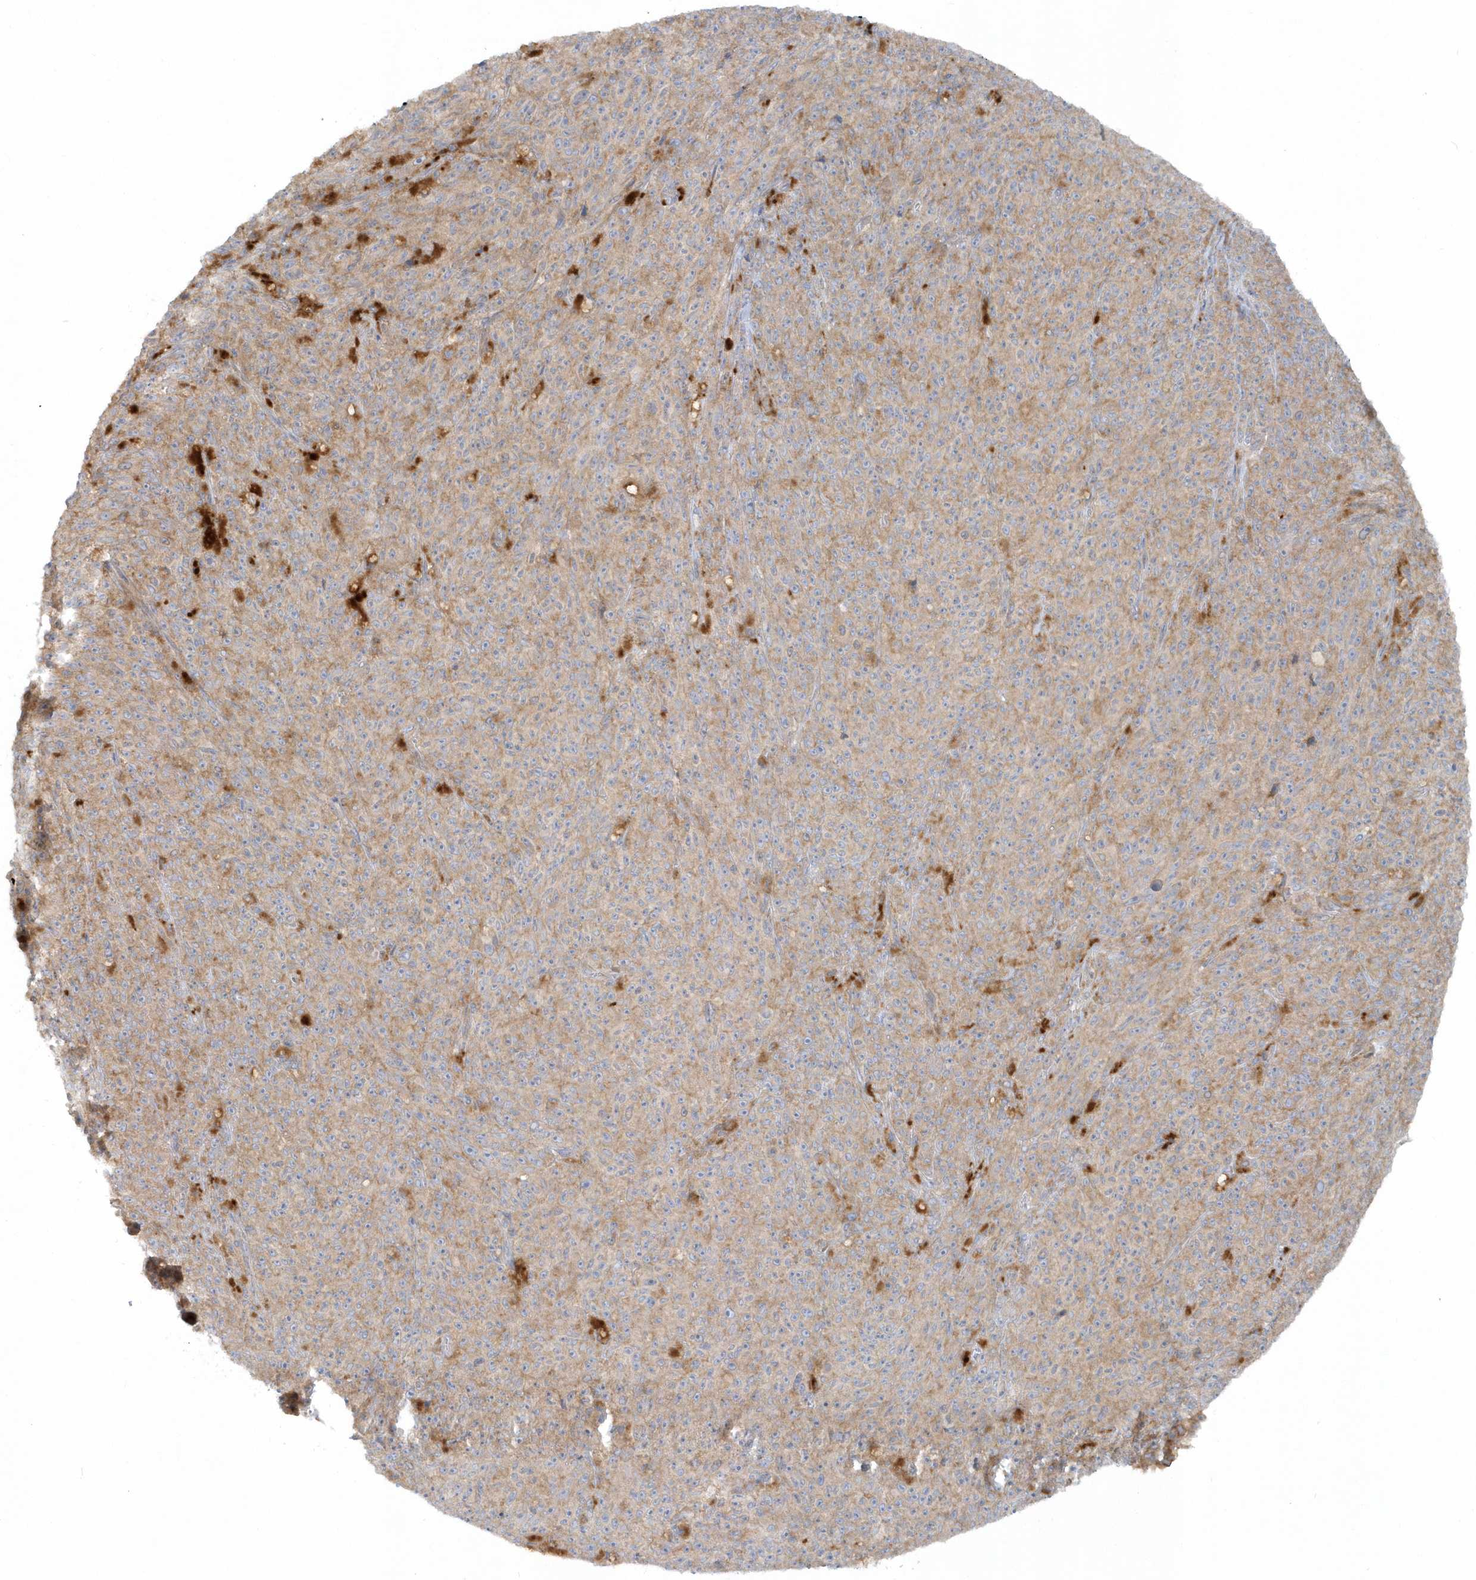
{"staining": {"intensity": "weak", "quantity": ">75%", "location": "cytoplasmic/membranous"}, "tissue": "melanoma", "cell_type": "Tumor cells", "image_type": "cancer", "snomed": [{"axis": "morphology", "description": "Malignant melanoma, NOS"}, {"axis": "topography", "description": "Skin"}], "caption": "This photomicrograph demonstrates immunohistochemistry (IHC) staining of human melanoma, with low weak cytoplasmic/membranous positivity in approximately >75% of tumor cells.", "gene": "CNOT10", "patient": {"sex": "female", "age": 82}}